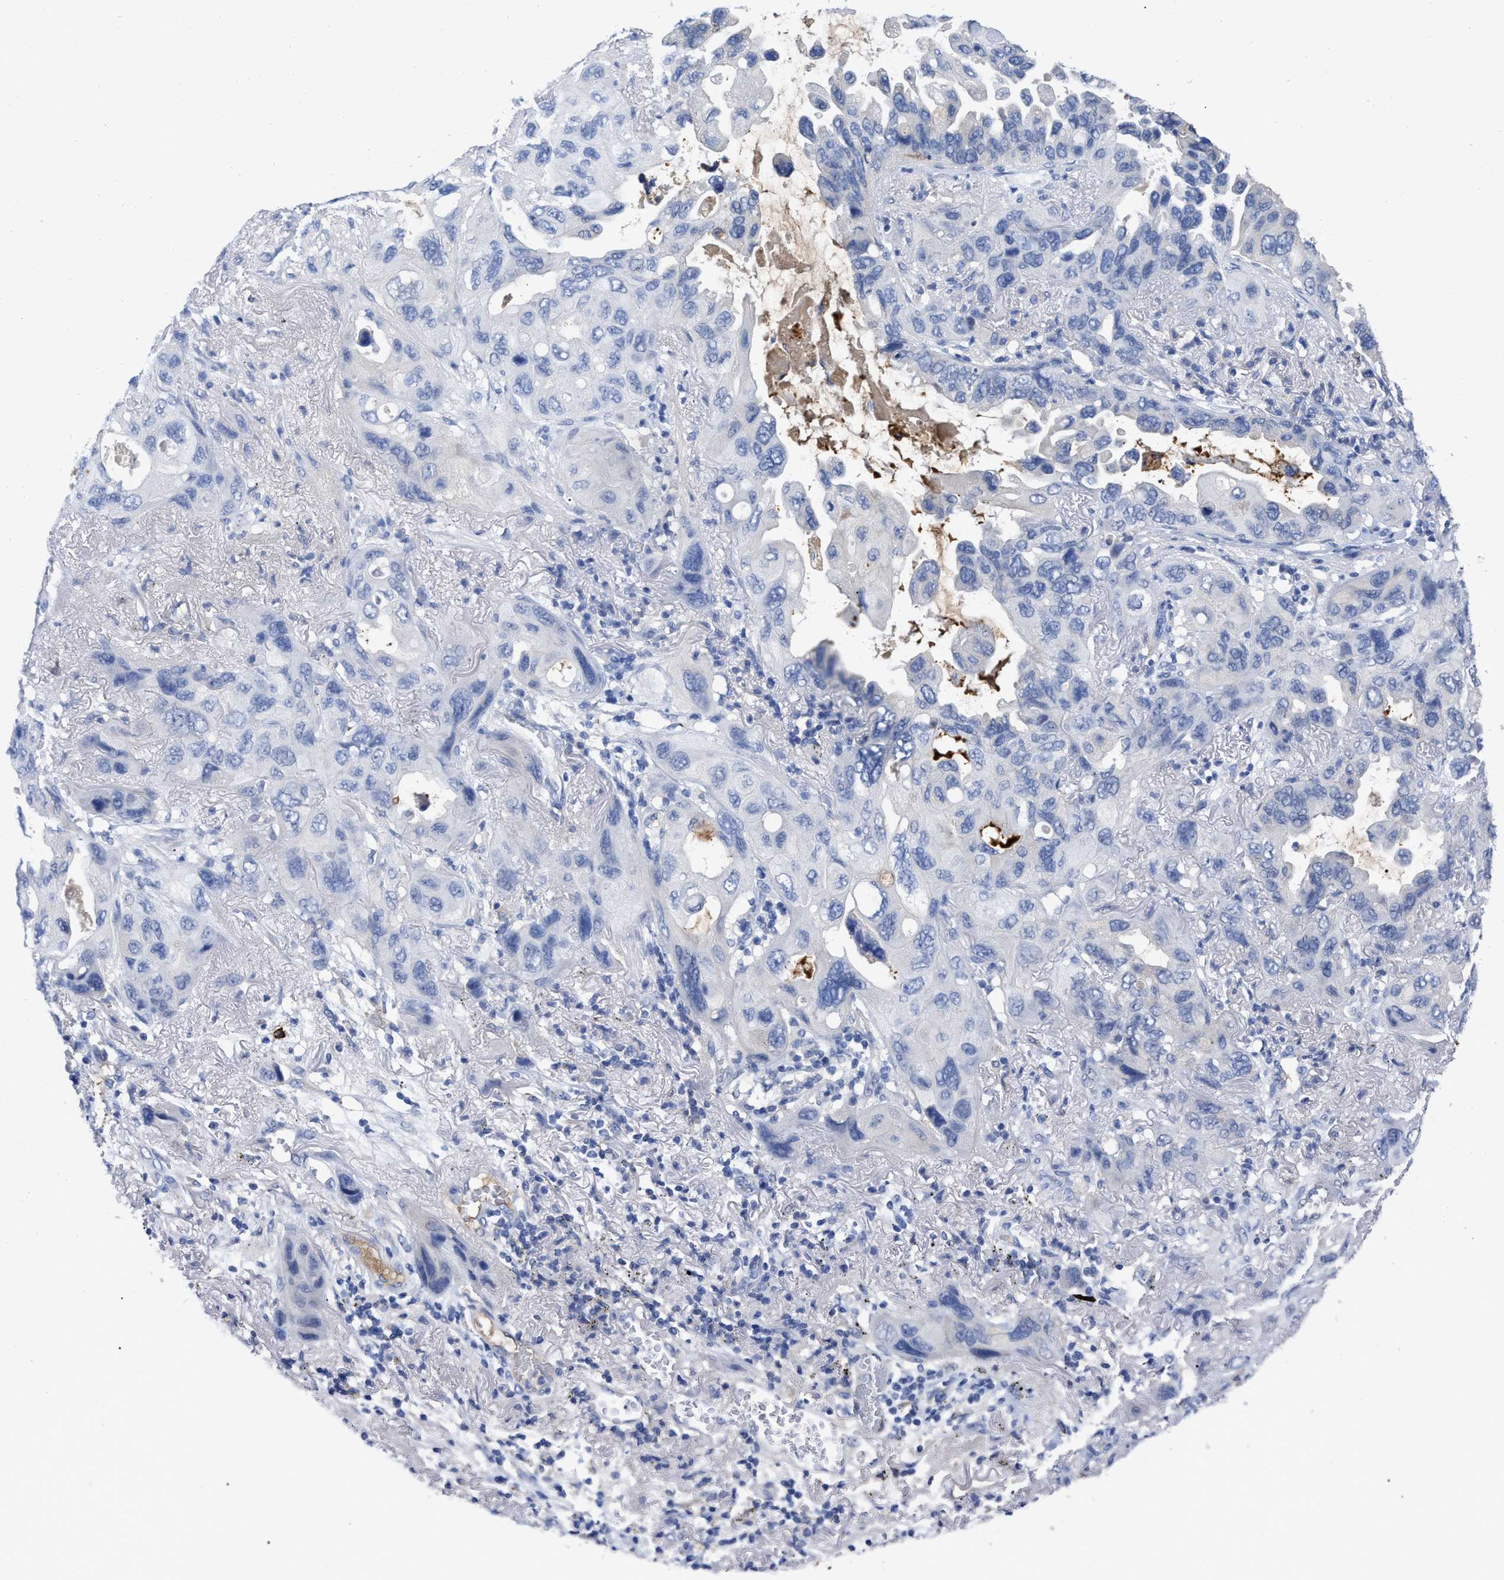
{"staining": {"intensity": "negative", "quantity": "none", "location": "none"}, "tissue": "lung cancer", "cell_type": "Tumor cells", "image_type": "cancer", "snomed": [{"axis": "morphology", "description": "Squamous cell carcinoma, NOS"}, {"axis": "topography", "description": "Lung"}], "caption": "Micrograph shows no protein expression in tumor cells of lung cancer tissue.", "gene": "IGHV5-51", "patient": {"sex": "female", "age": 73}}